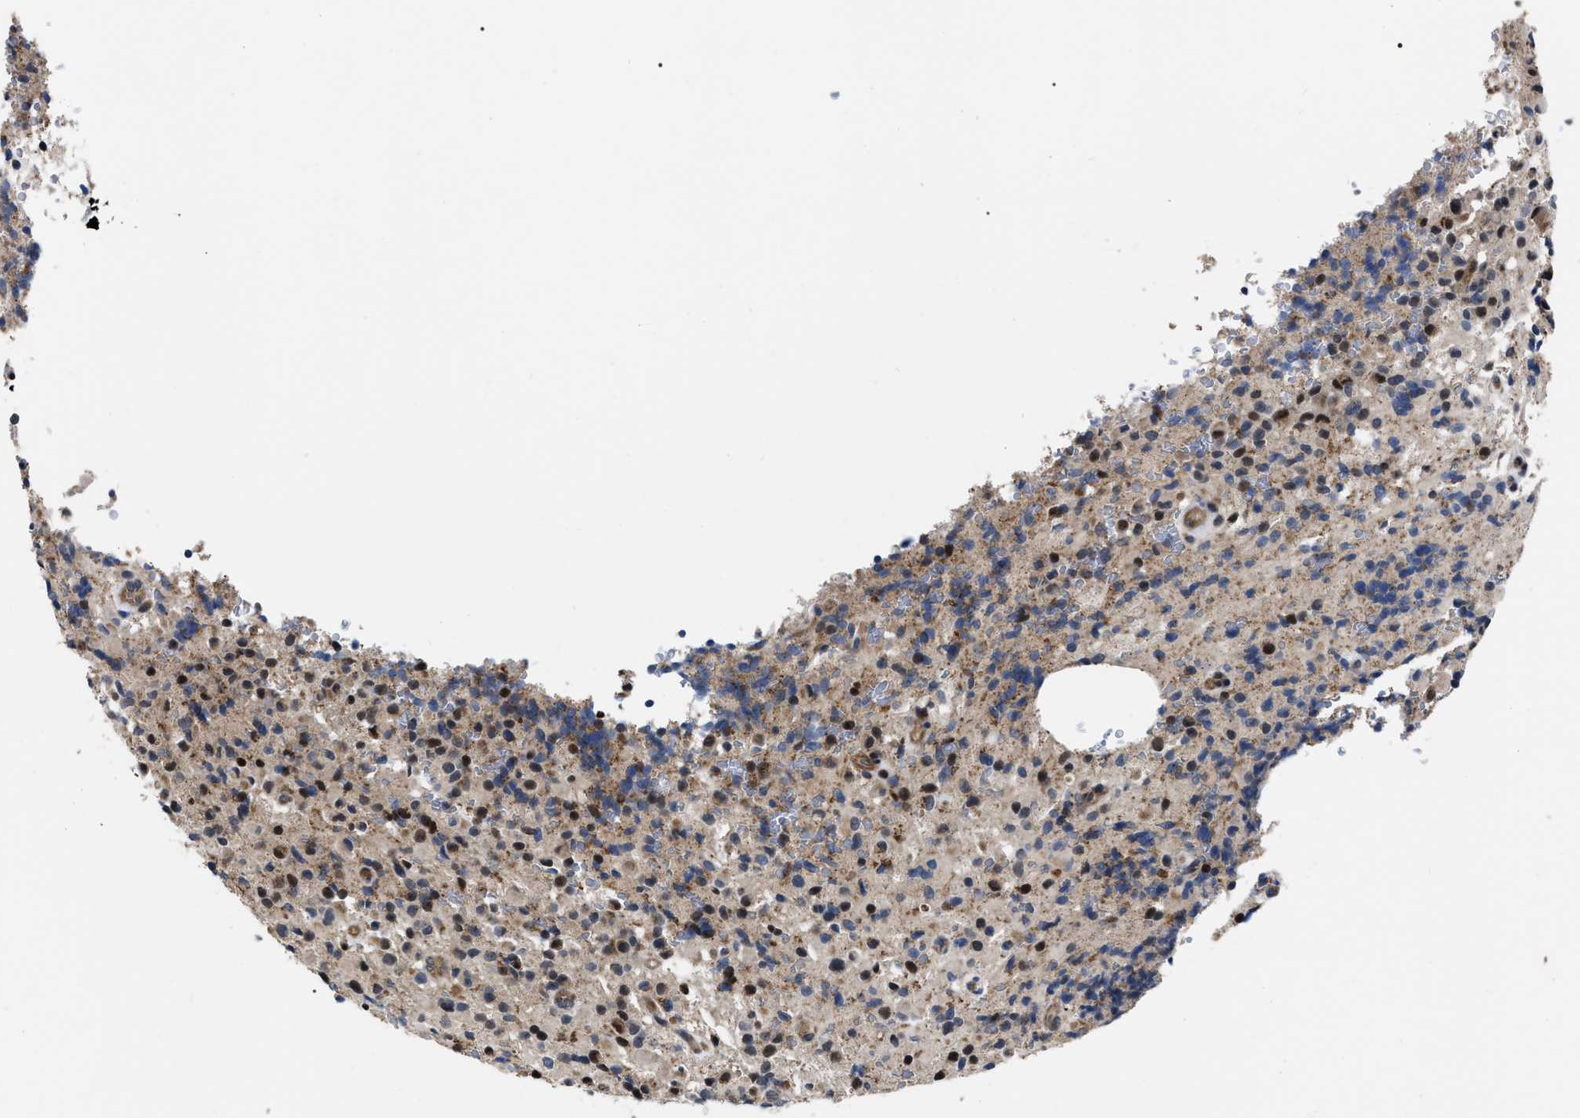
{"staining": {"intensity": "moderate", "quantity": ">75%", "location": "cytoplasmic/membranous,nuclear"}, "tissue": "glioma", "cell_type": "Tumor cells", "image_type": "cancer", "snomed": [{"axis": "morphology", "description": "Glioma, malignant, High grade"}, {"axis": "topography", "description": "Brain"}], "caption": "Immunohistochemistry histopathology image of human malignant glioma (high-grade) stained for a protein (brown), which demonstrates medium levels of moderate cytoplasmic/membranous and nuclear expression in approximately >75% of tumor cells.", "gene": "PPWD1", "patient": {"sex": "male", "age": 71}}